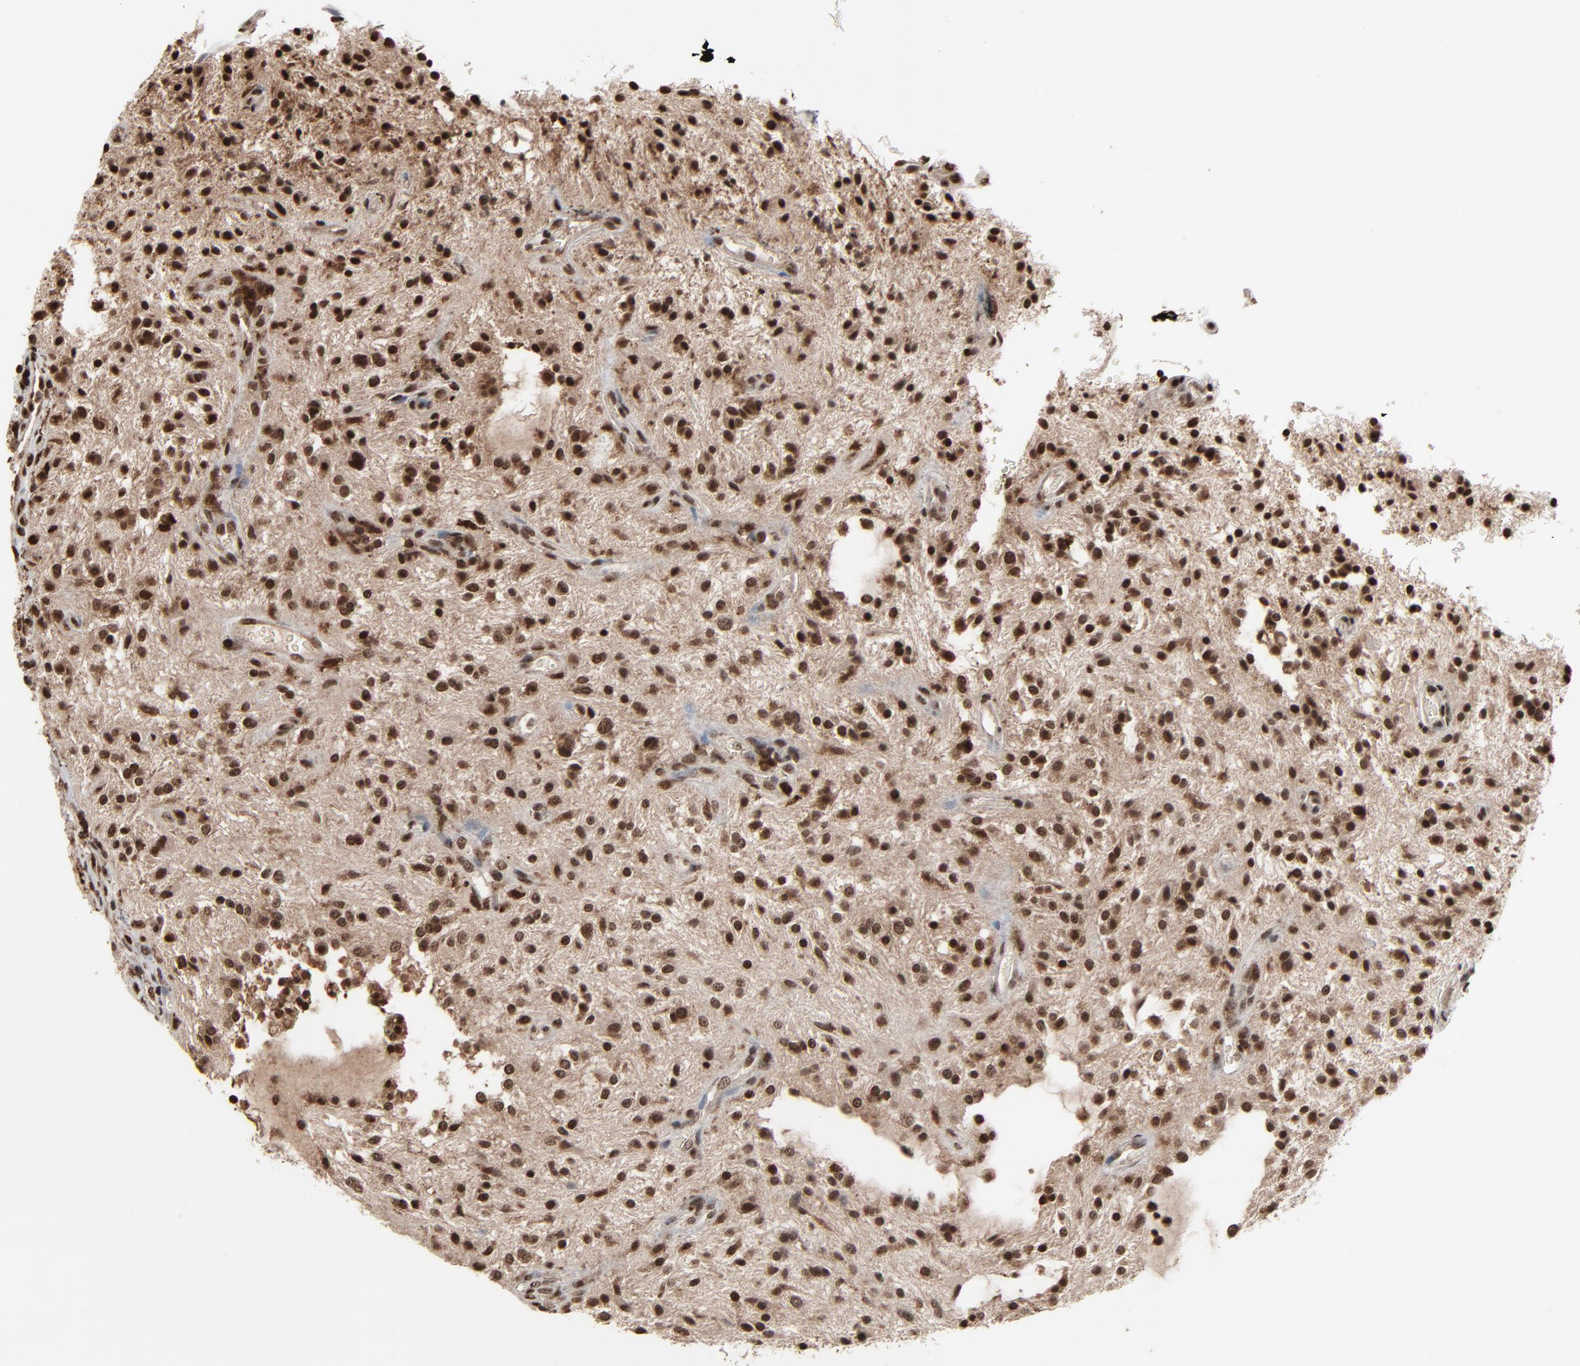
{"staining": {"intensity": "strong", "quantity": ">75%", "location": "nuclear"}, "tissue": "glioma", "cell_type": "Tumor cells", "image_type": "cancer", "snomed": [{"axis": "morphology", "description": "Glioma, malignant, NOS"}, {"axis": "topography", "description": "Cerebellum"}], "caption": "Immunohistochemistry (IHC) (DAB (3,3'-diaminobenzidine)) staining of glioma (malignant) displays strong nuclear protein positivity in about >75% of tumor cells. The staining was performed using DAB (3,3'-diaminobenzidine) to visualize the protein expression in brown, while the nuclei were stained in blue with hematoxylin (Magnification: 20x).", "gene": "RPS6KA3", "patient": {"sex": "female", "age": 10}}